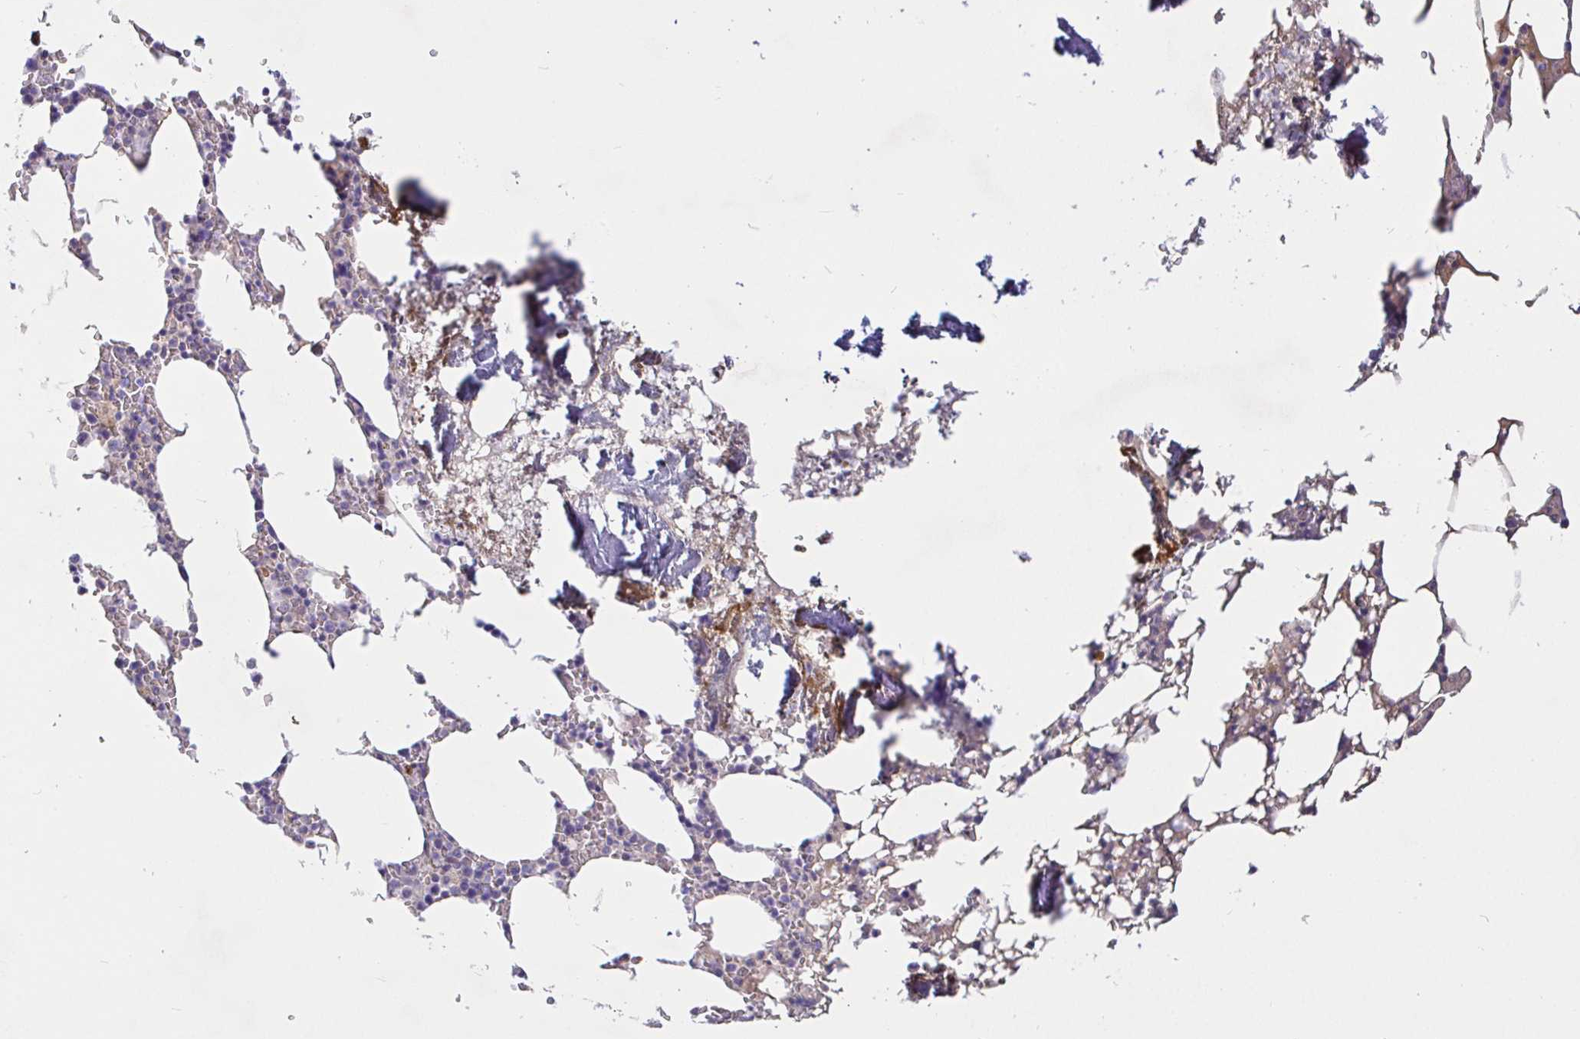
{"staining": {"intensity": "negative", "quantity": "none", "location": "none"}, "tissue": "bone marrow", "cell_type": "Hematopoietic cells", "image_type": "normal", "snomed": [{"axis": "morphology", "description": "Normal tissue, NOS"}, {"axis": "topography", "description": "Bone marrow"}], "caption": "Bone marrow stained for a protein using IHC demonstrates no staining hematopoietic cells.", "gene": "SAA2", "patient": {"sex": "male", "age": 64}}